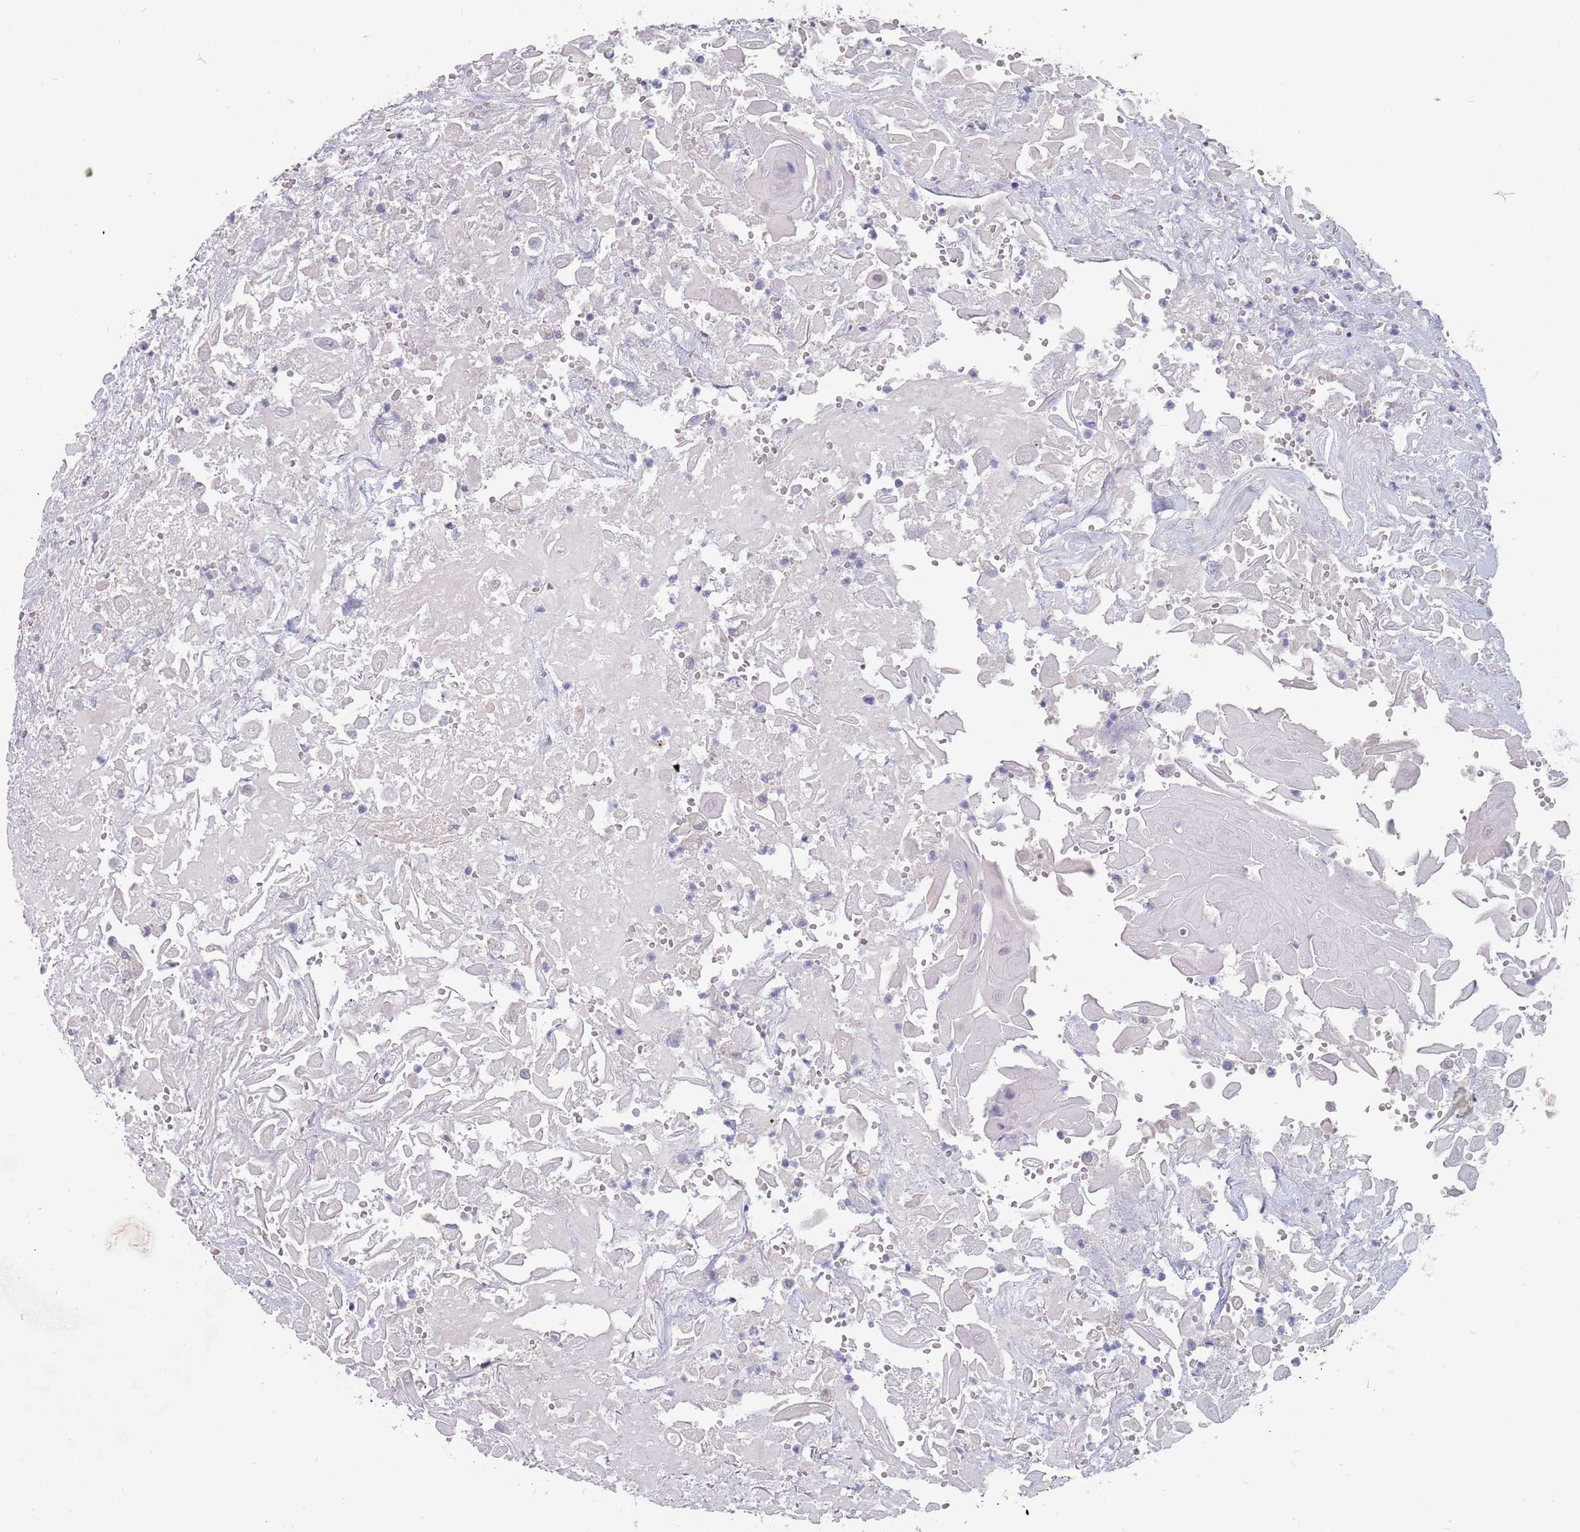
{"staining": {"intensity": "negative", "quantity": "none", "location": "none"}, "tissue": "head and neck cancer", "cell_type": "Tumor cells", "image_type": "cancer", "snomed": [{"axis": "morphology", "description": "Squamous cell carcinoma, NOS"}, {"axis": "topography", "description": "Head-Neck"}], "caption": "Tumor cells are negative for protein expression in human head and neck cancer (squamous cell carcinoma). (Immunohistochemistry, brightfield microscopy, high magnification).", "gene": "CMTR2", "patient": {"sex": "male", "age": 81}}